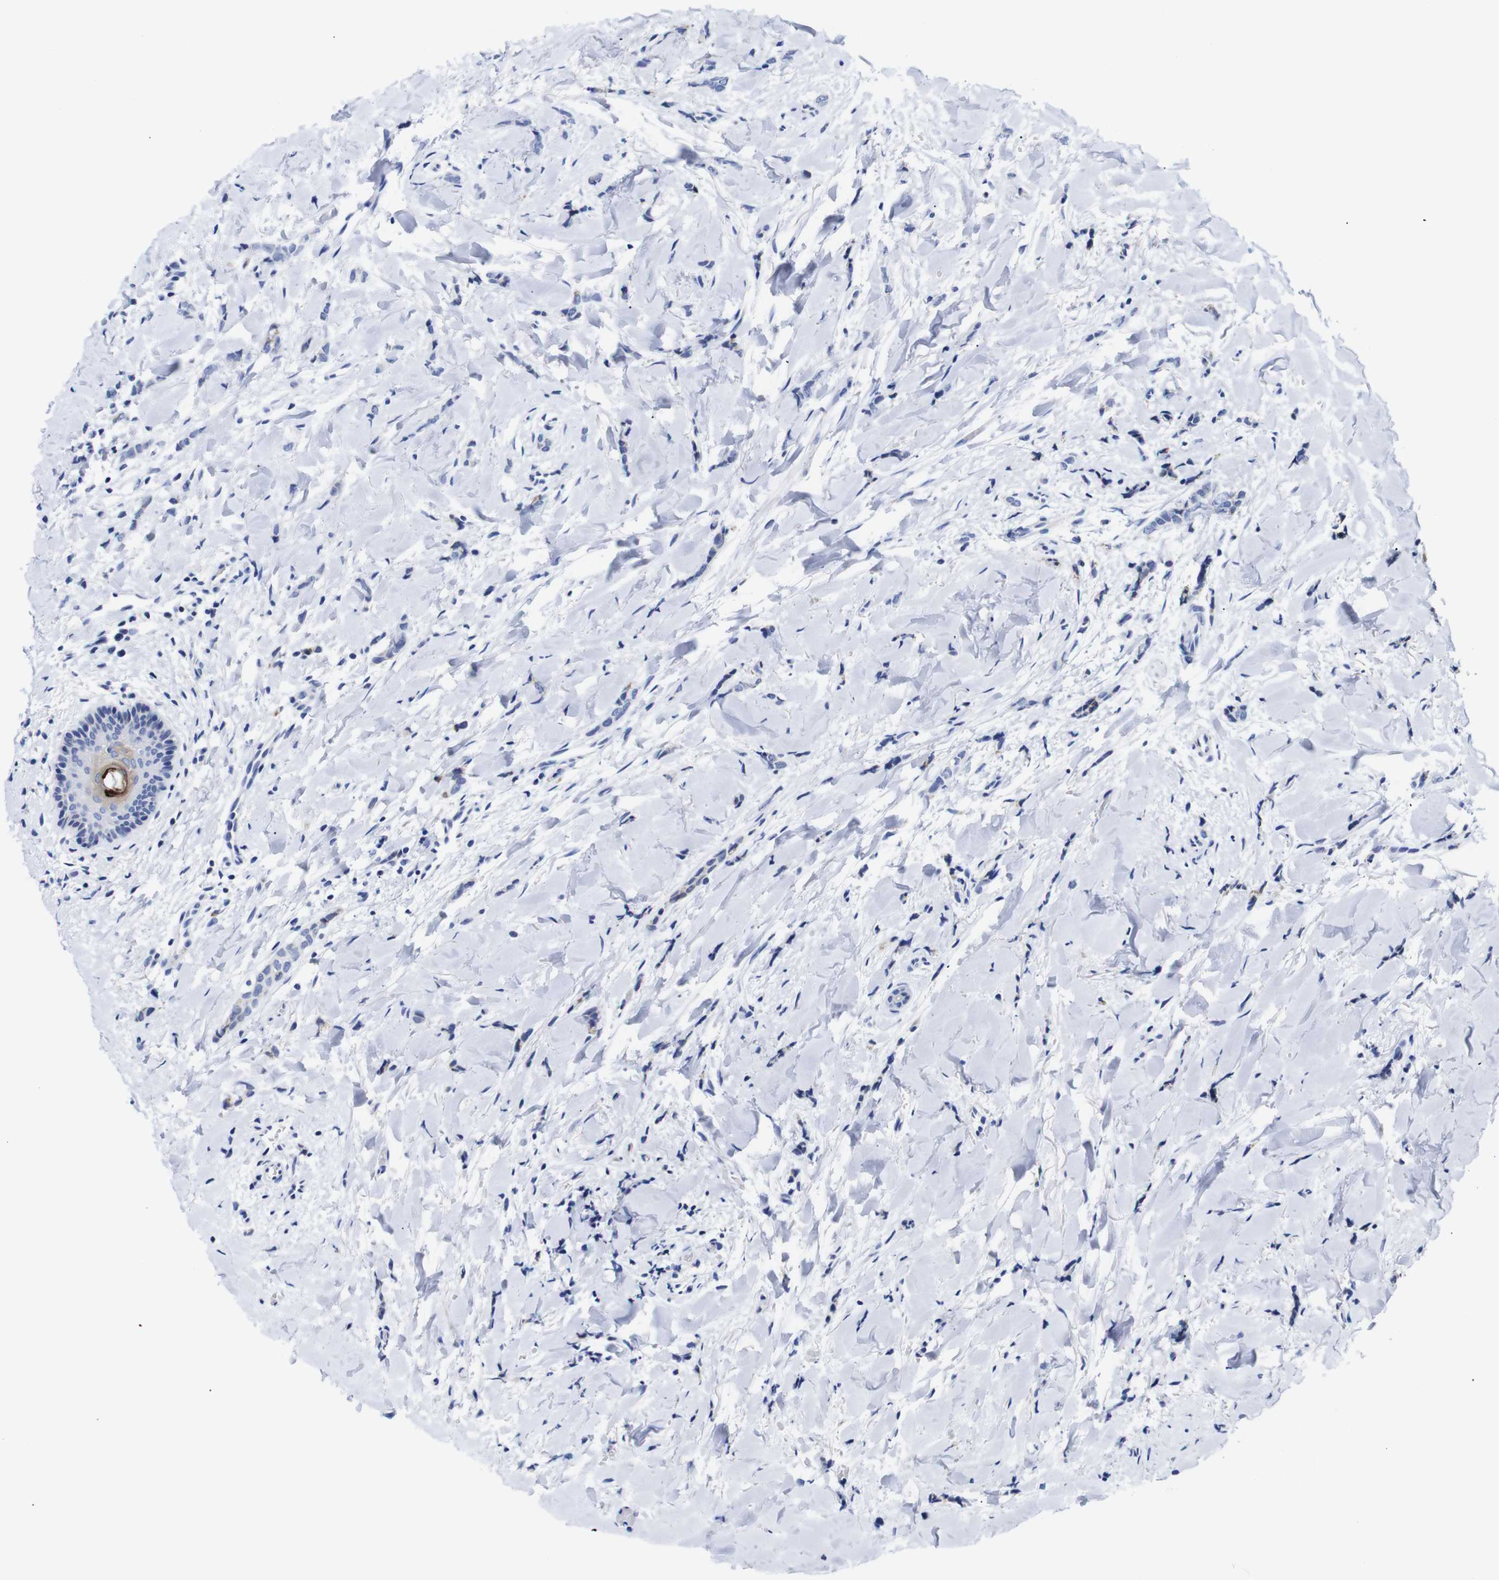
{"staining": {"intensity": "negative", "quantity": "none", "location": "none"}, "tissue": "breast cancer", "cell_type": "Tumor cells", "image_type": "cancer", "snomed": [{"axis": "morphology", "description": "Lobular carcinoma"}, {"axis": "topography", "description": "Skin"}, {"axis": "topography", "description": "Breast"}], "caption": "An image of human lobular carcinoma (breast) is negative for staining in tumor cells.", "gene": "LRRC55", "patient": {"sex": "female", "age": 46}}